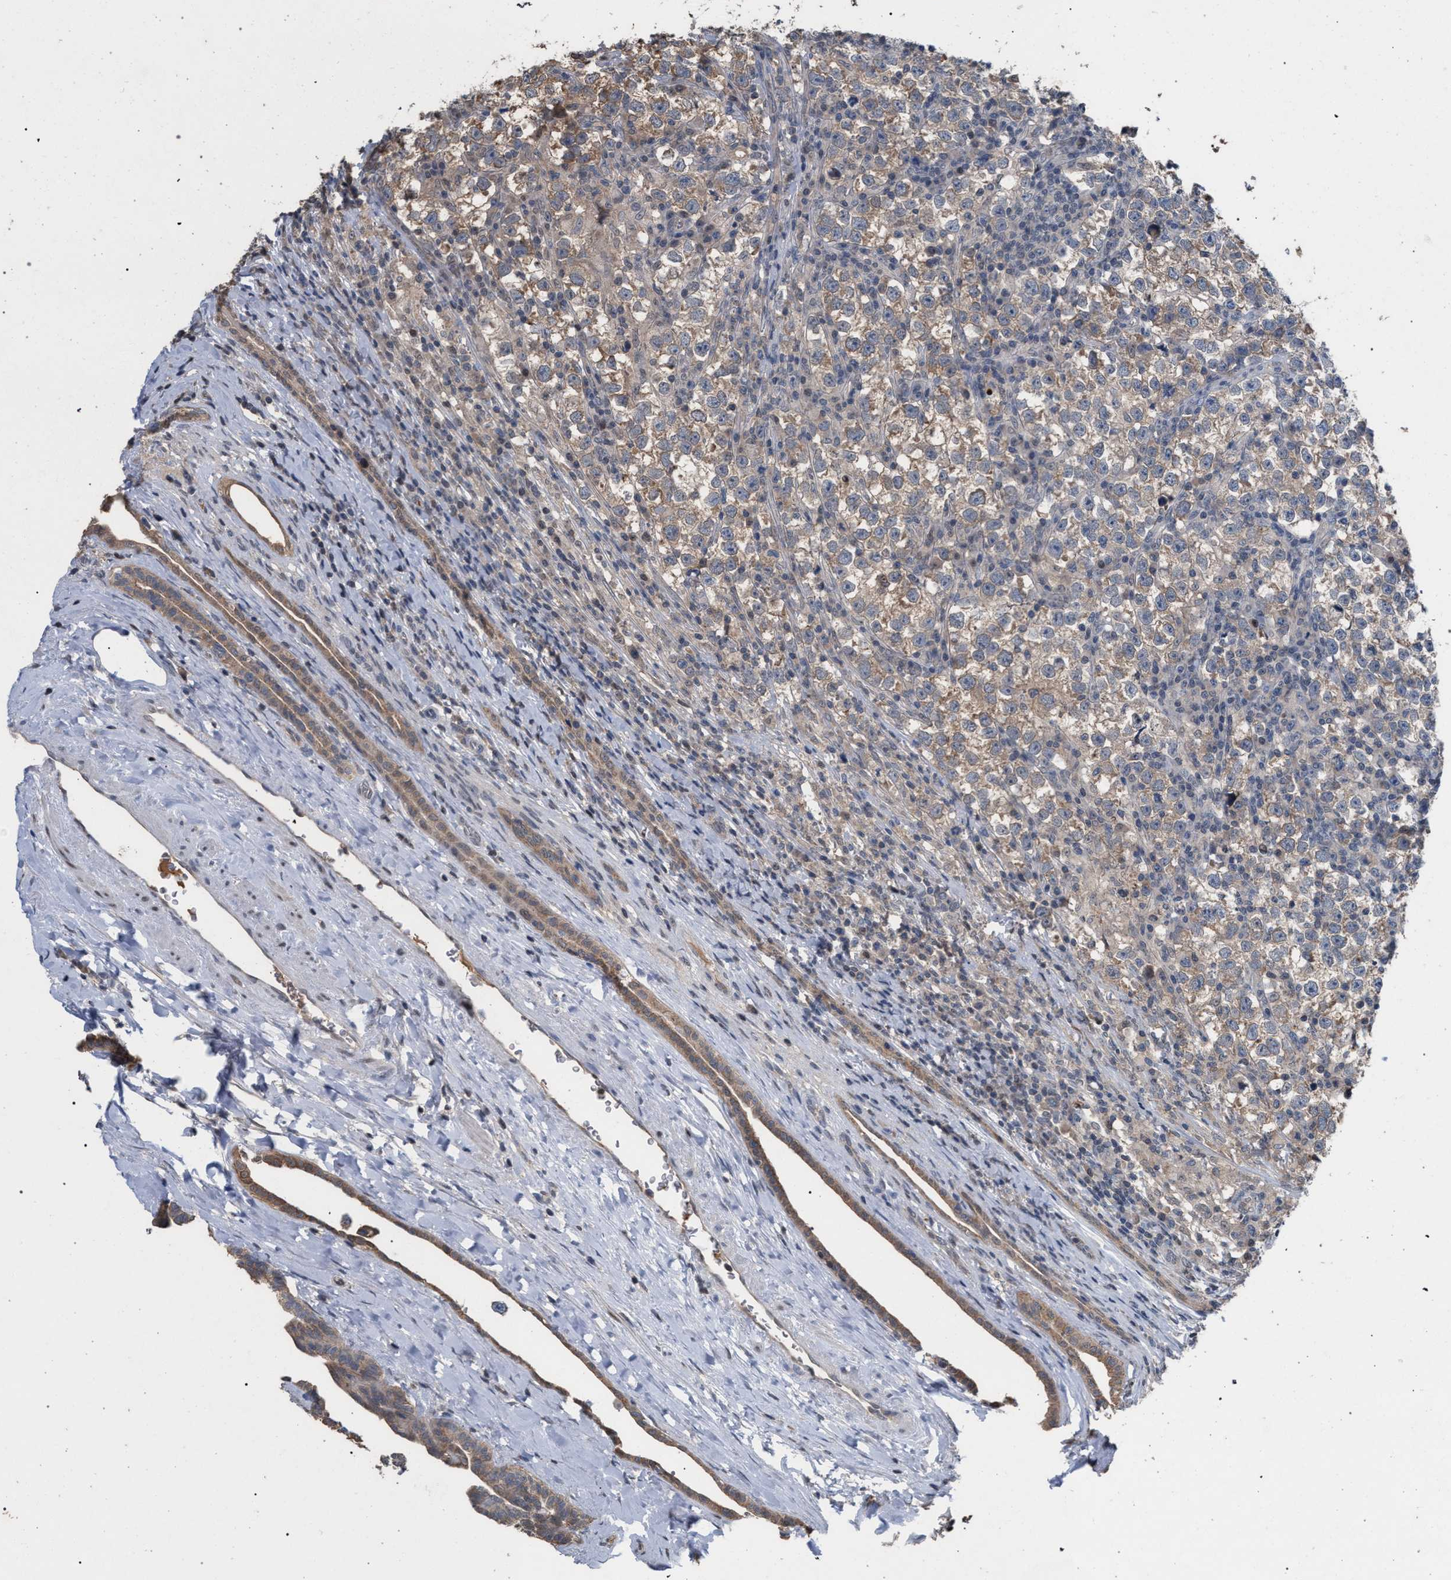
{"staining": {"intensity": "moderate", "quantity": ">75%", "location": "cytoplasmic/membranous"}, "tissue": "testis cancer", "cell_type": "Tumor cells", "image_type": "cancer", "snomed": [{"axis": "morphology", "description": "Normal tissue, NOS"}, {"axis": "morphology", "description": "Seminoma, NOS"}, {"axis": "topography", "description": "Testis"}], "caption": "Tumor cells display medium levels of moderate cytoplasmic/membranous positivity in about >75% of cells in testis seminoma. The staining was performed using DAB (3,3'-diaminobenzidine), with brown indicating positive protein expression. Nuclei are stained blue with hematoxylin.", "gene": "TECPR1", "patient": {"sex": "male", "age": 43}}